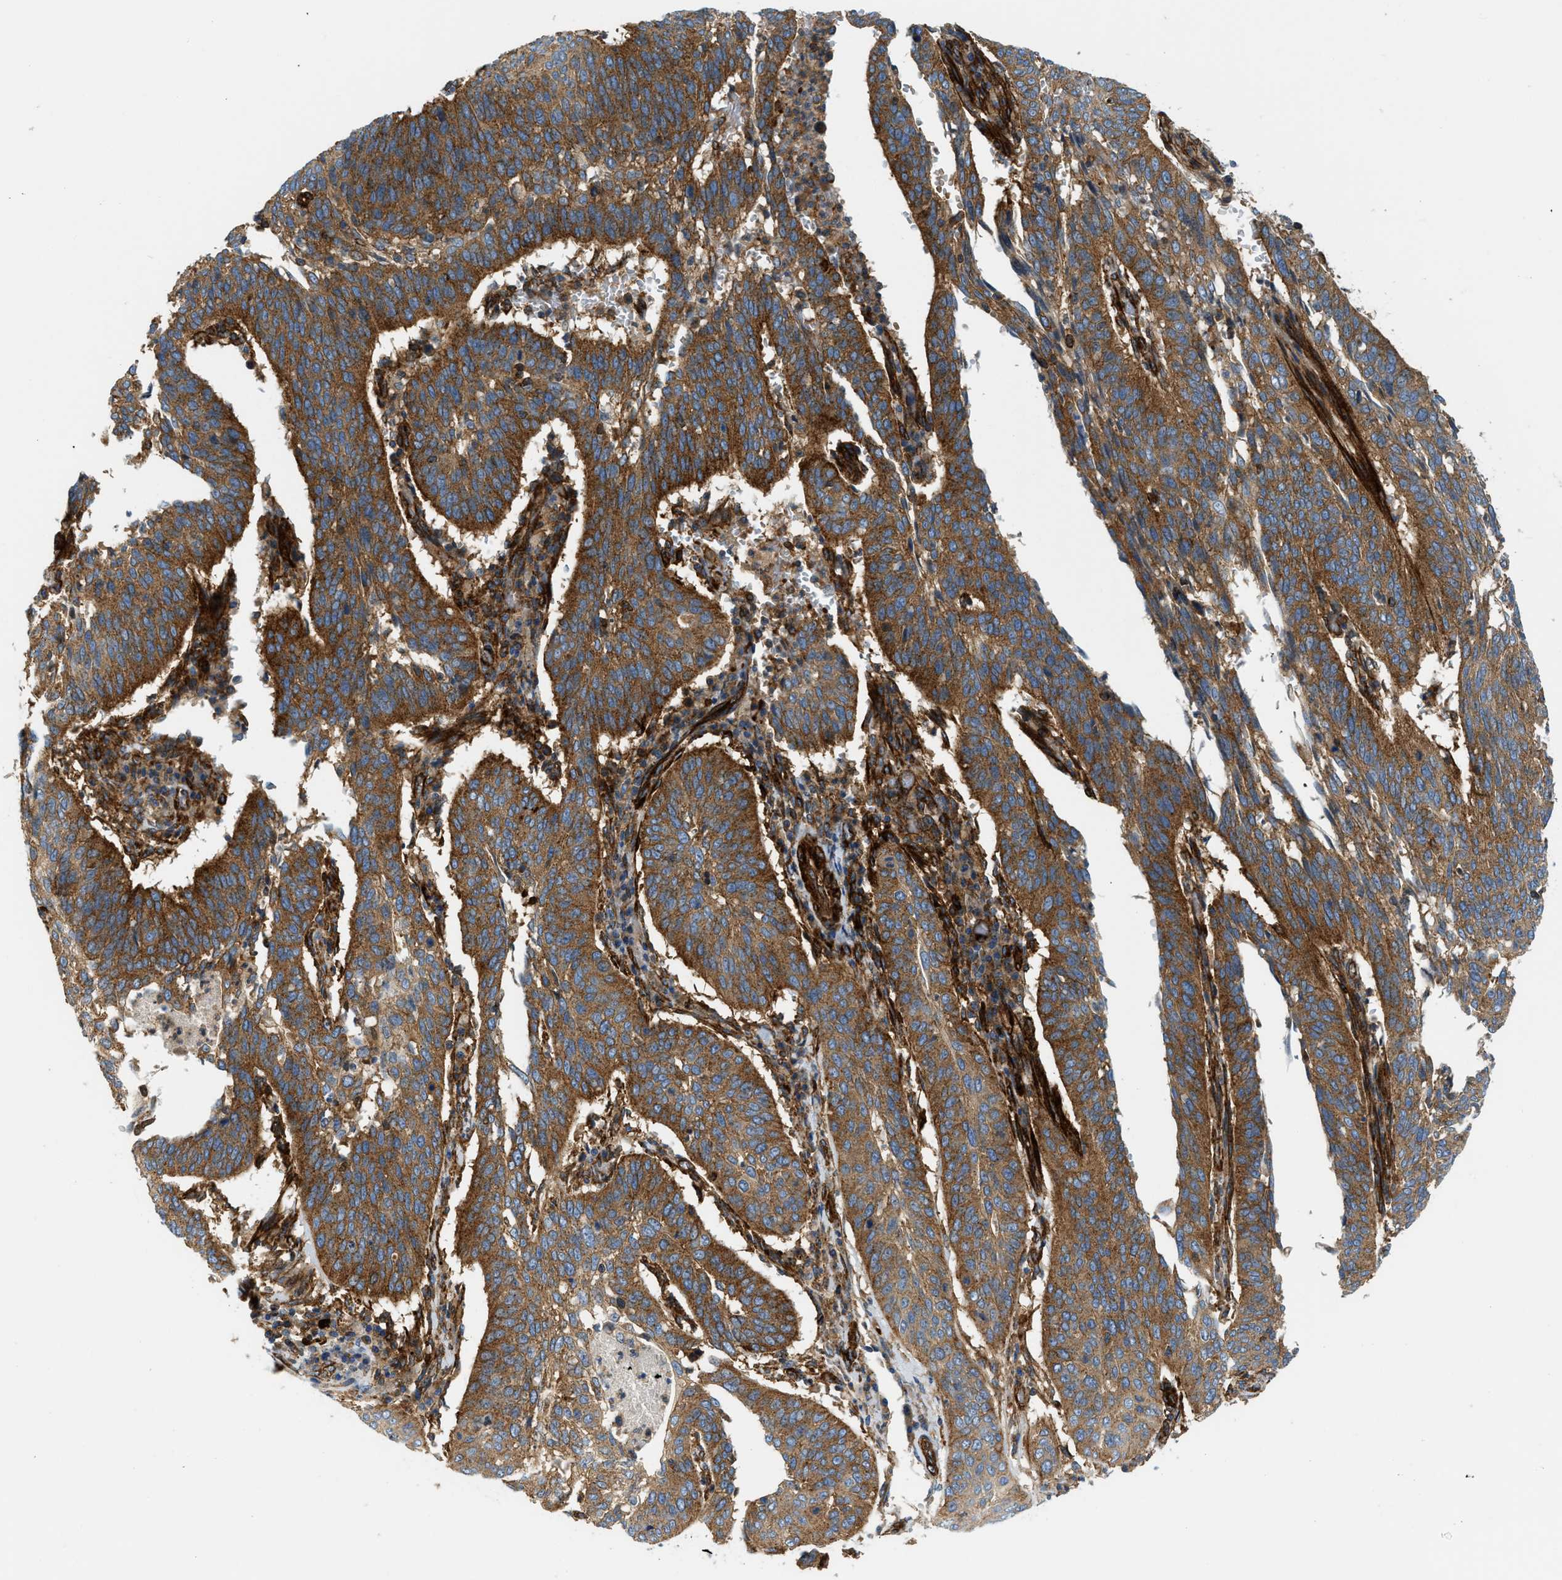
{"staining": {"intensity": "strong", "quantity": ">75%", "location": "cytoplasmic/membranous"}, "tissue": "cervical cancer", "cell_type": "Tumor cells", "image_type": "cancer", "snomed": [{"axis": "morphology", "description": "Normal tissue, NOS"}, {"axis": "morphology", "description": "Squamous cell carcinoma, NOS"}, {"axis": "topography", "description": "Cervix"}], "caption": "Strong cytoplasmic/membranous protein expression is present in approximately >75% of tumor cells in cervical cancer (squamous cell carcinoma).", "gene": "HIP1", "patient": {"sex": "female", "age": 39}}